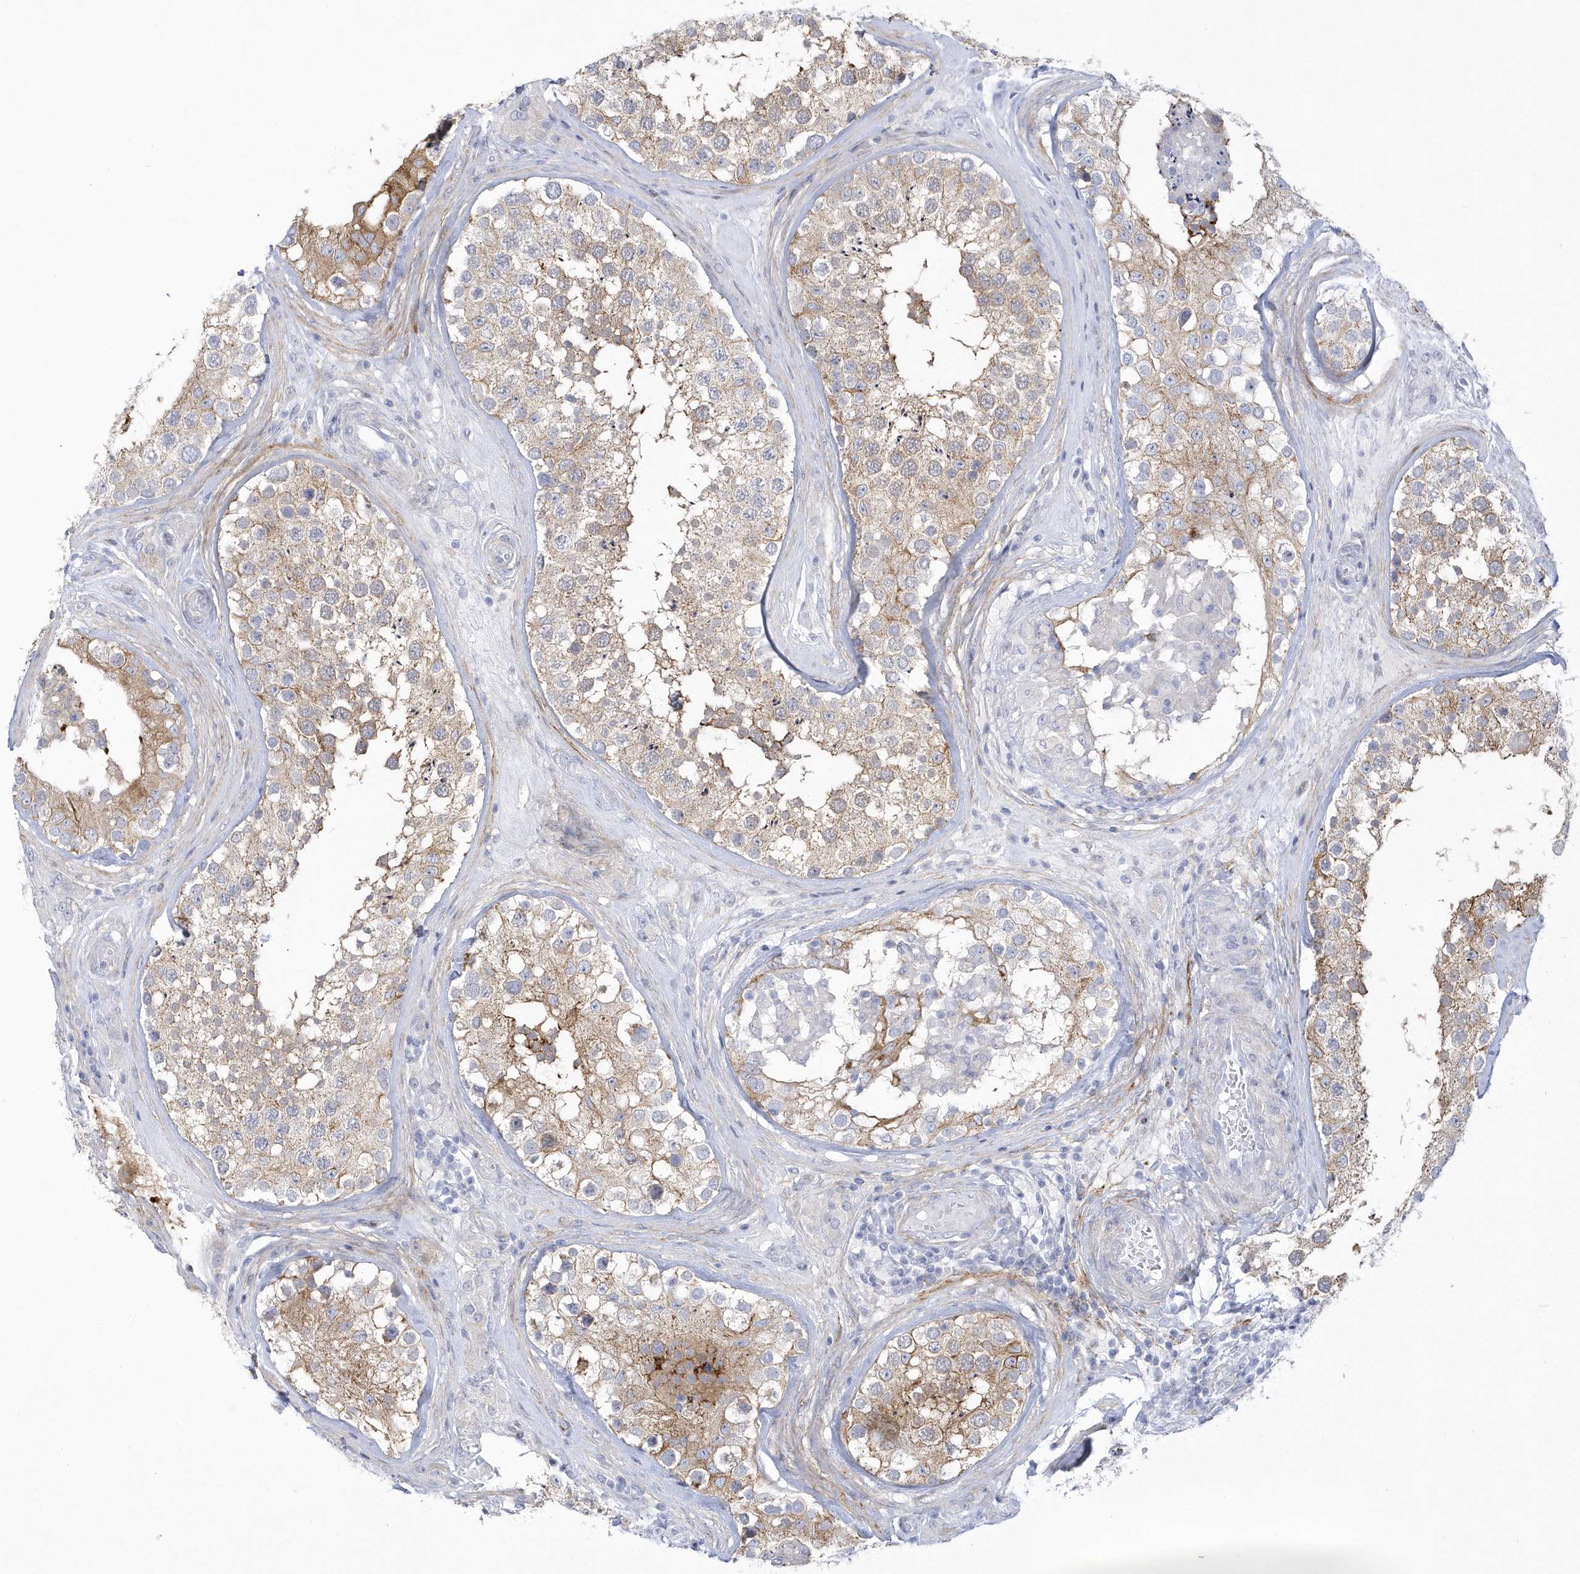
{"staining": {"intensity": "moderate", "quantity": "25%-75%", "location": "cytoplasmic/membranous"}, "tissue": "testis", "cell_type": "Cells in seminiferous ducts", "image_type": "normal", "snomed": [{"axis": "morphology", "description": "Normal tissue, NOS"}, {"axis": "topography", "description": "Testis"}], "caption": "High-power microscopy captured an immunohistochemistry micrograph of benign testis, revealing moderate cytoplasmic/membranous expression in about 25%-75% of cells in seminiferous ducts. The protein of interest is shown in brown color, while the nuclei are stained blue.", "gene": "WDR27", "patient": {"sex": "male", "age": 46}}